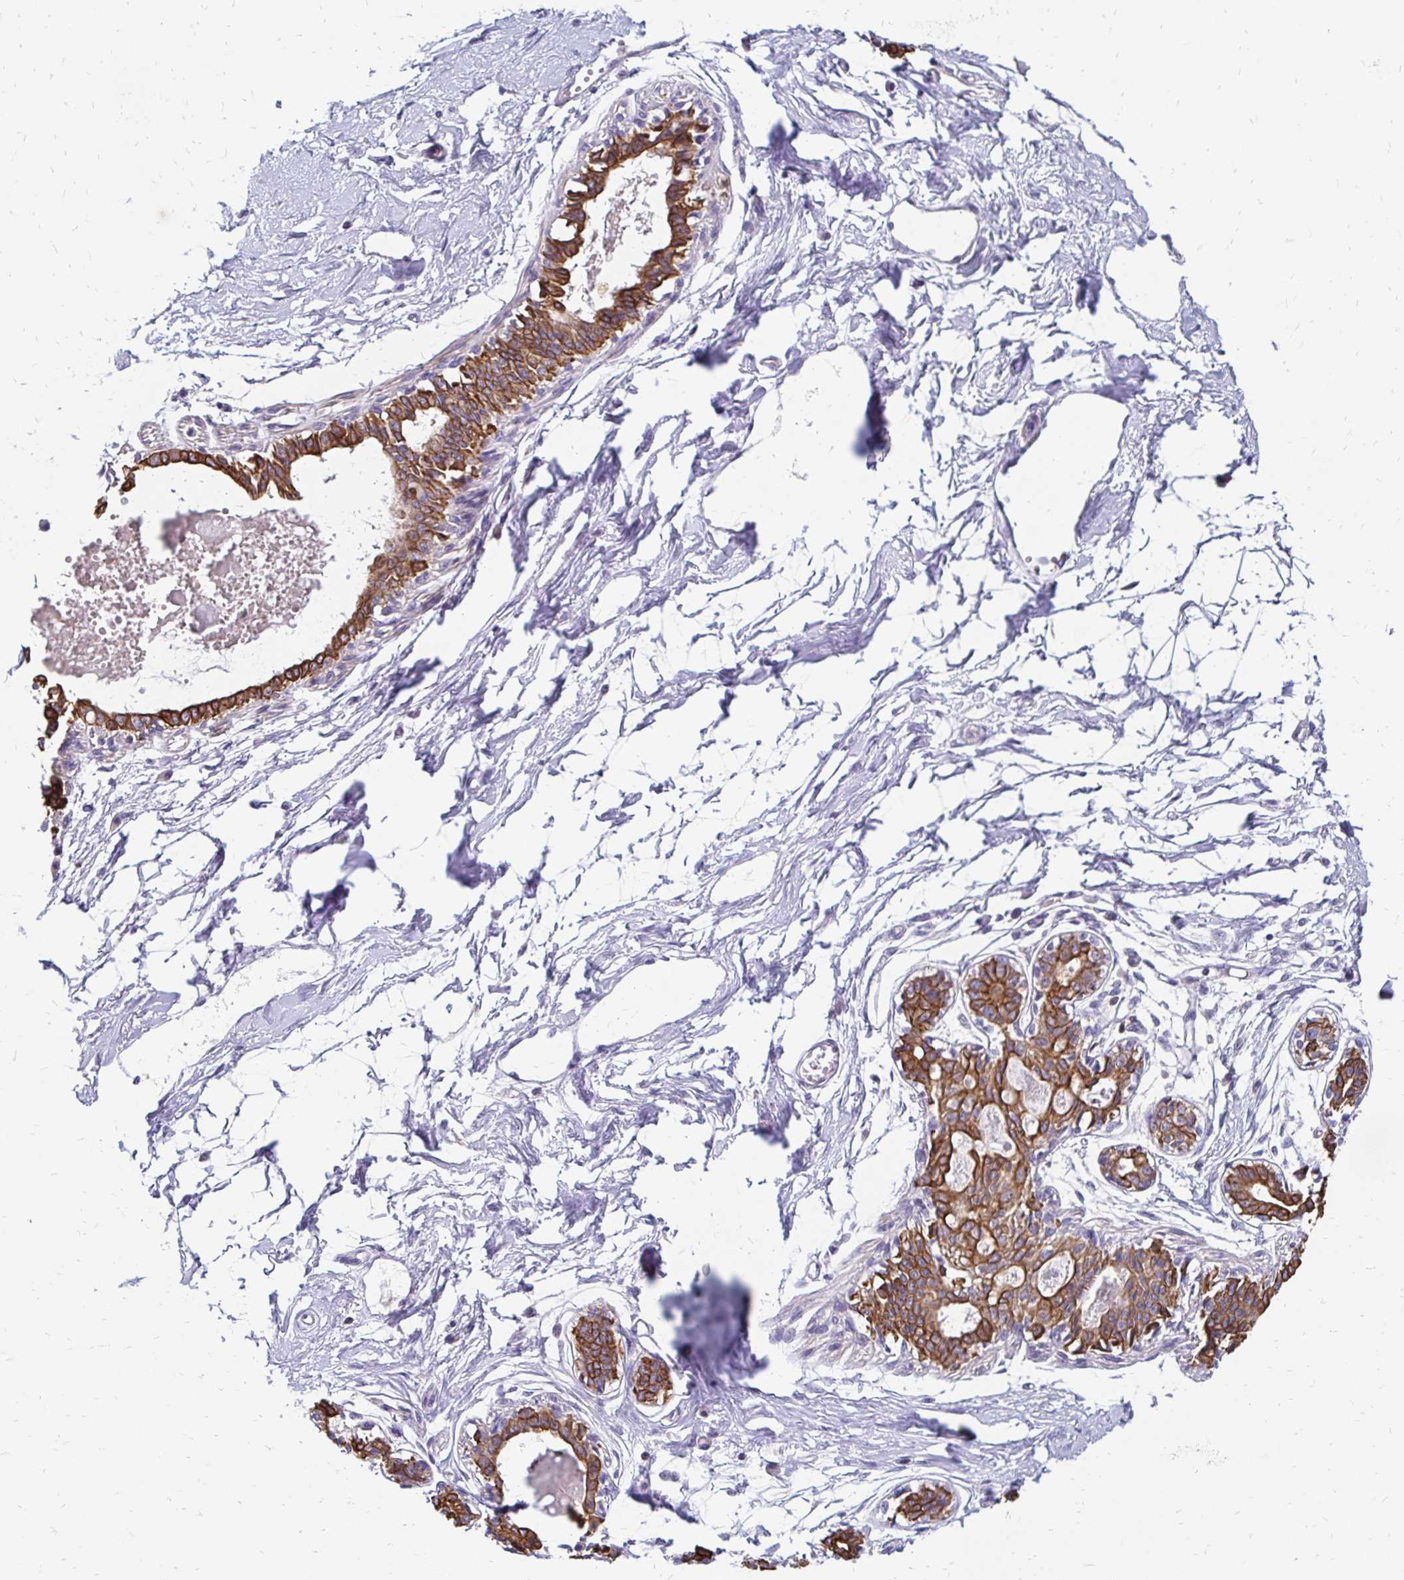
{"staining": {"intensity": "negative", "quantity": "none", "location": "none"}, "tissue": "breast", "cell_type": "Adipocytes", "image_type": "normal", "snomed": [{"axis": "morphology", "description": "Normal tissue, NOS"}, {"axis": "topography", "description": "Breast"}], "caption": "Immunohistochemistry (IHC) photomicrograph of unremarkable breast: breast stained with DAB demonstrates no significant protein expression in adipocytes. Nuclei are stained in blue.", "gene": "DTNB", "patient": {"sex": "female", "age": 45}}